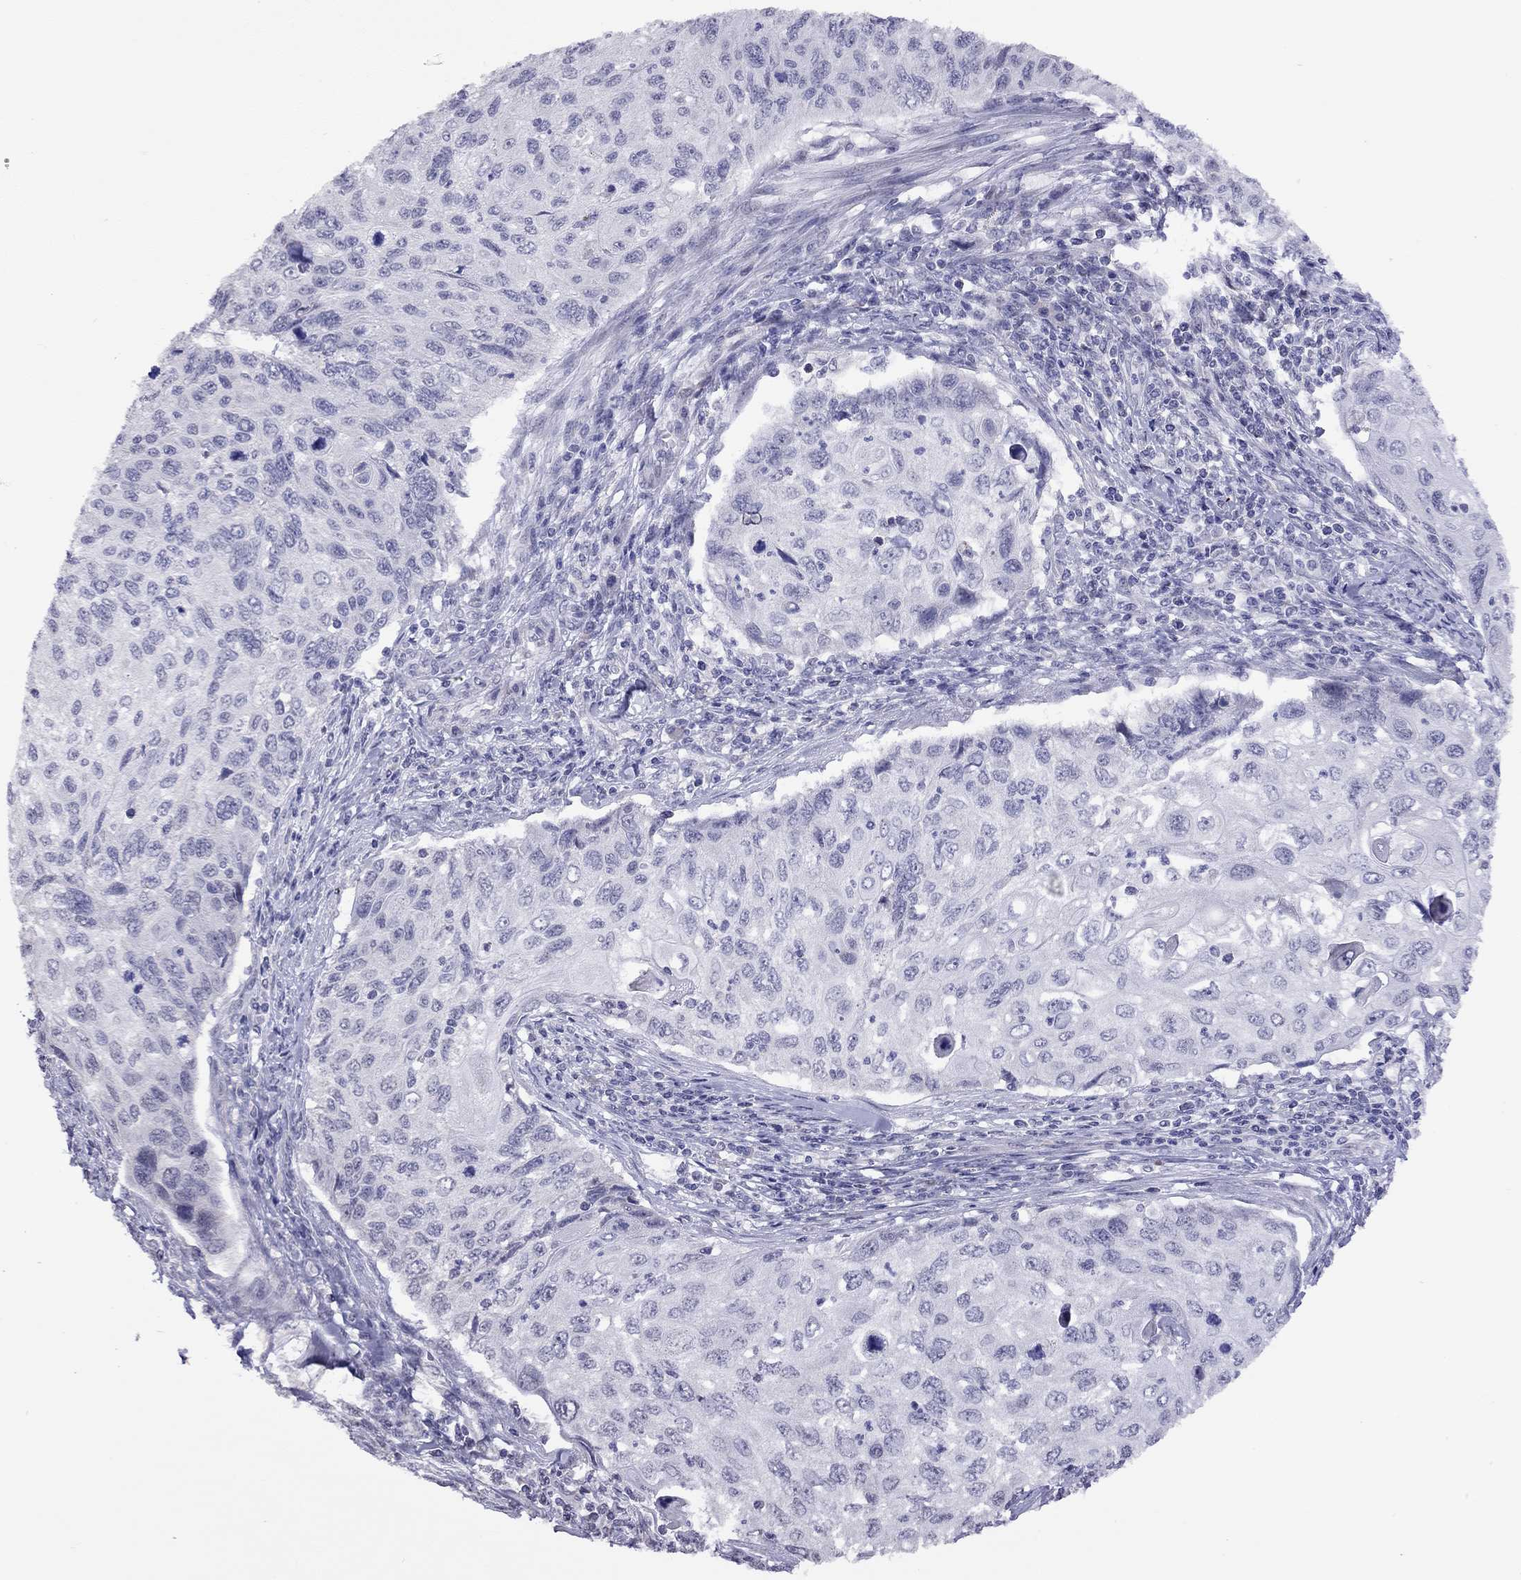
{"staining": {"intensity": "negative", "quantity": "none", "location": "none"}, "tissue": "cervical cancer", "cell_type": "Tumor cells", "image_type": "cancer", "snomed": [{"axis": "morphology", "description": "Squamous cell carcinoma, NOS"}, {"axis": "topography", "description": "Cervix"}], "caption": "A high-resolution histopathology image shows immunohistochemistry staining of cervical squamous cell carcinoma, which shows no significant expression in tumor cells. The staining was performed using DAB to visualize the protein expression in brown, while the nuclei were stained in blue with hematoxylin (Magnification: 20x).", "gene": "HES5", "patient": {"sex": "female", "age": 70}}